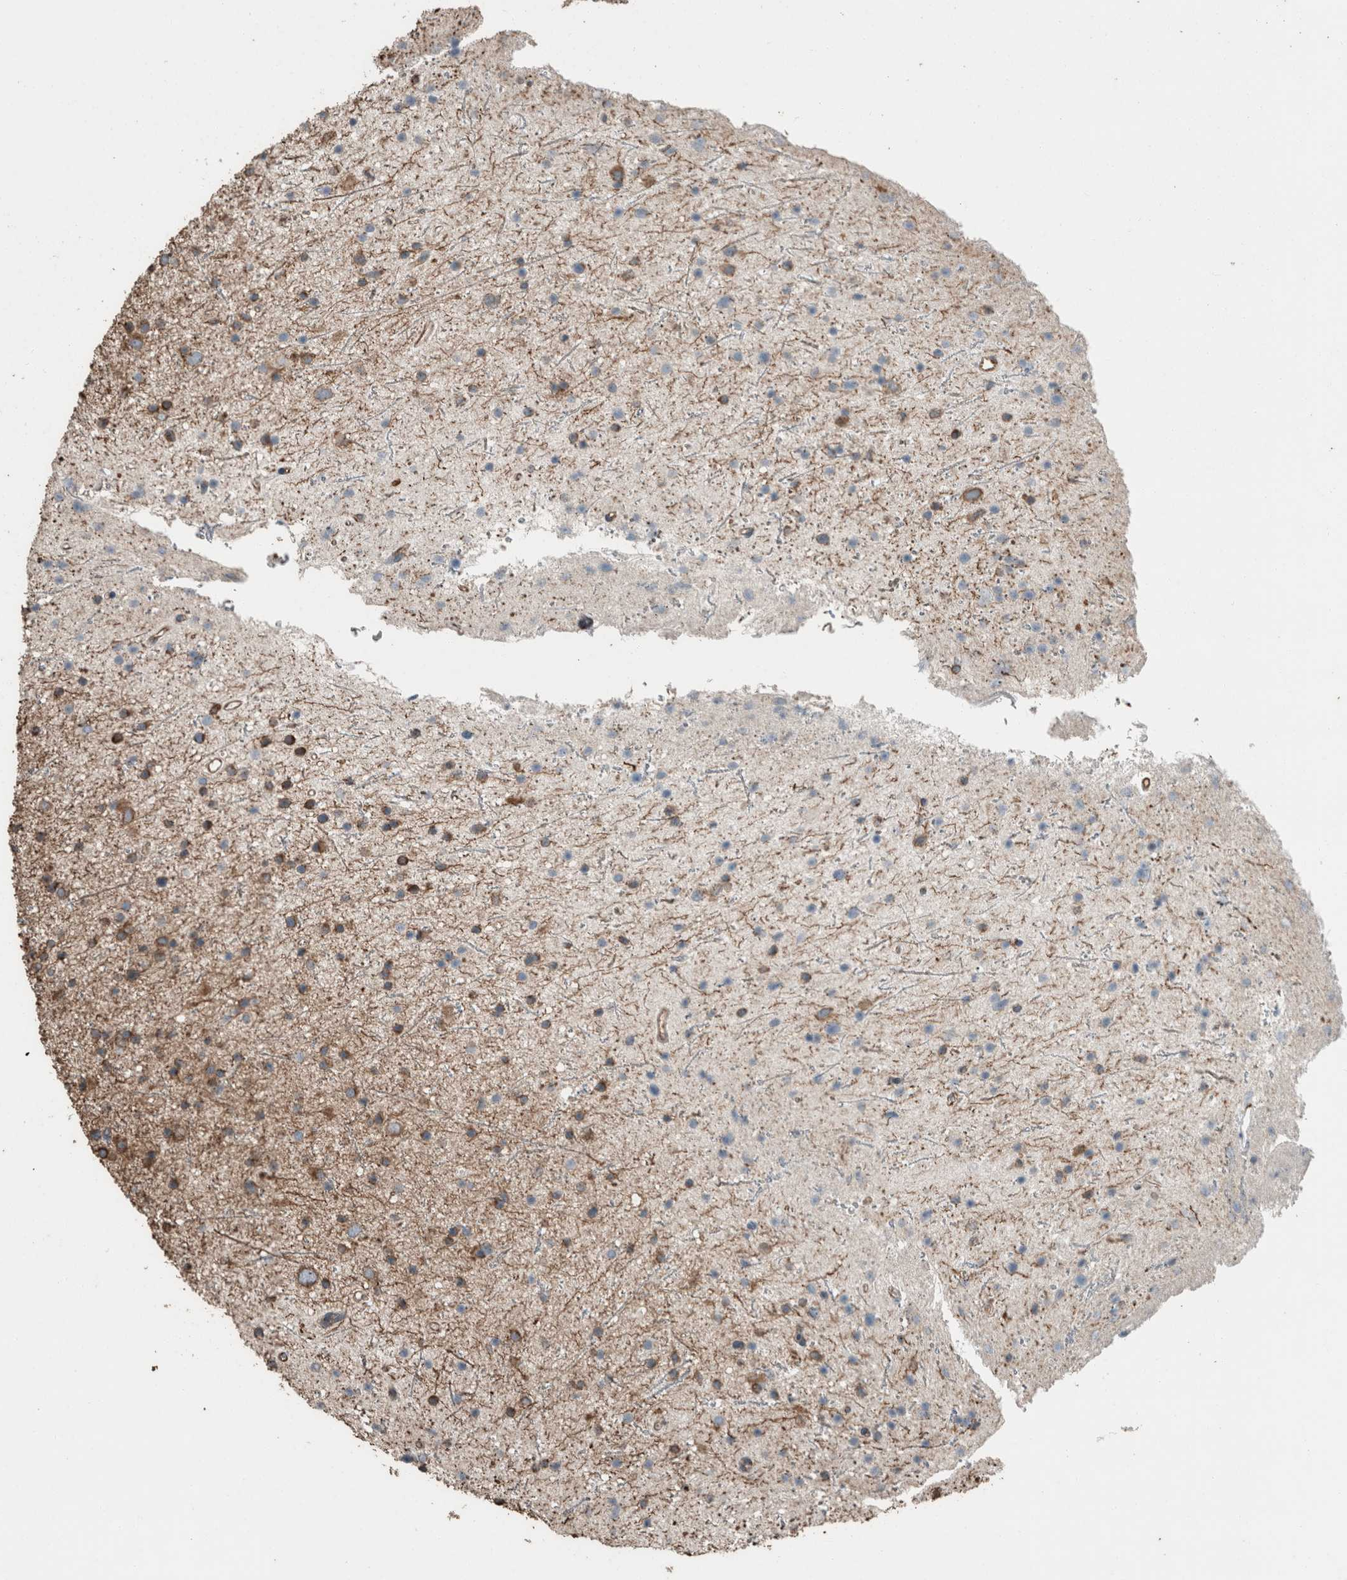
{"staining": {"intensity": "moderate", "quantity": ">75%", "location": "cytoplasmic/membranous"}, "tissue": "glioma", "cell_type": "Tumor cells", "image_type": "cancer", "snomed": [{"axis": "morphology", "description": "Glioma, malignant, Low grade"}, {"axis": "topography", "description": "Cerebral cortex"}], "caption": "Moderate cytoplasmic/membranous staining is identified in about >75% of tumor cells in glioma.", "gene": "ACVR2B", "patient": {"sex": "female", "age": 39}}